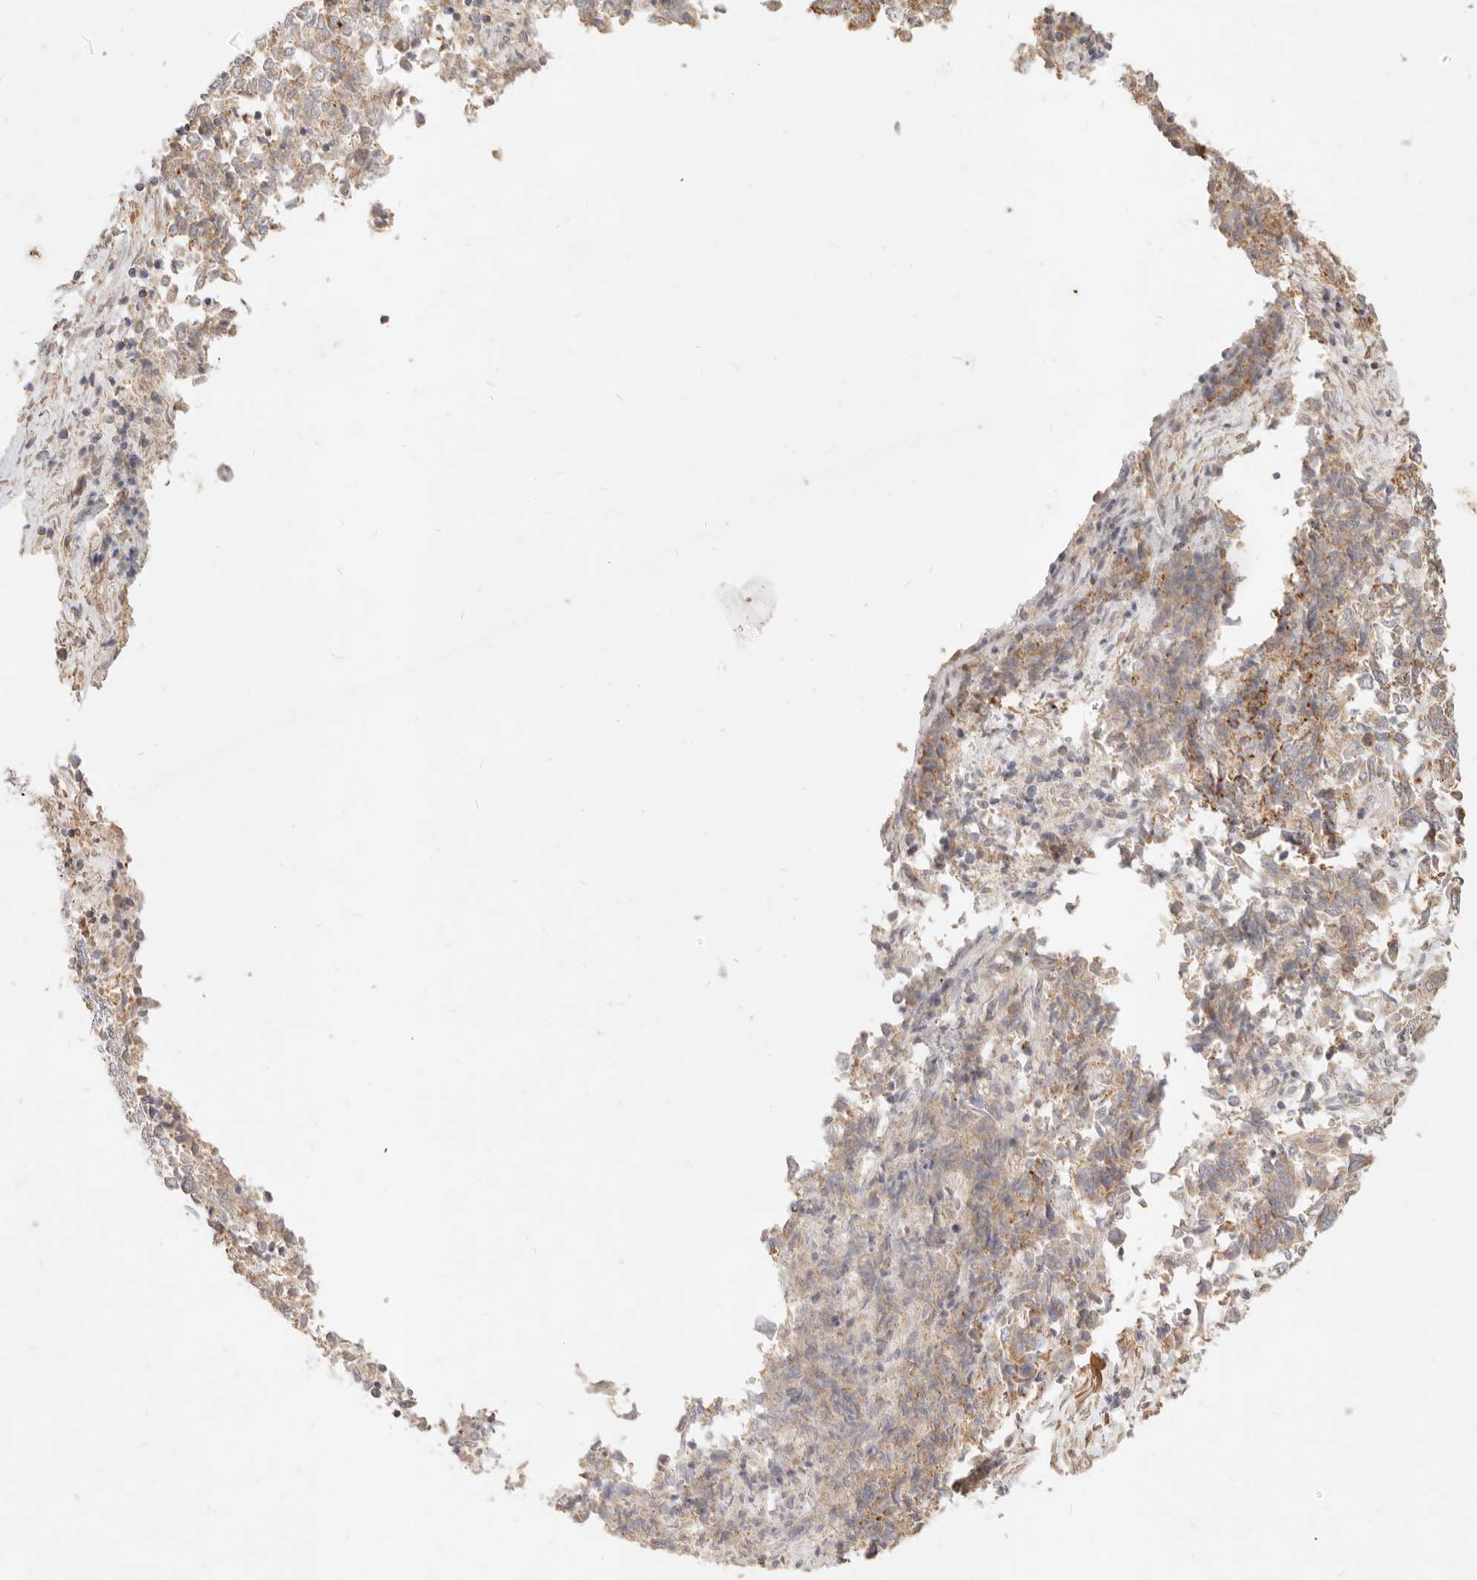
{"staining": {"intensity": "moderate", "quantity": "25%-75%", "location": "cytoplasmic/membranous"}, "tissue": "endometrial cancer", "cell_type": "Tumor cells", "image_type": "cancer", "snomed": [{"axis": "morphology", "description": "Adenocarcinoma, NOS"}, {"axis": "topography", "description": "Endometrium"}], "caption": "There is medium levels of moderate cytoplasmic/membranous expression in tumor cells of endometrial cancer (adenocarcinoma), as demonstrated by immunohistochemical staining (brown color).", "gene": "RUBCNL", "patient": {"sex": "female", "age": 80}}